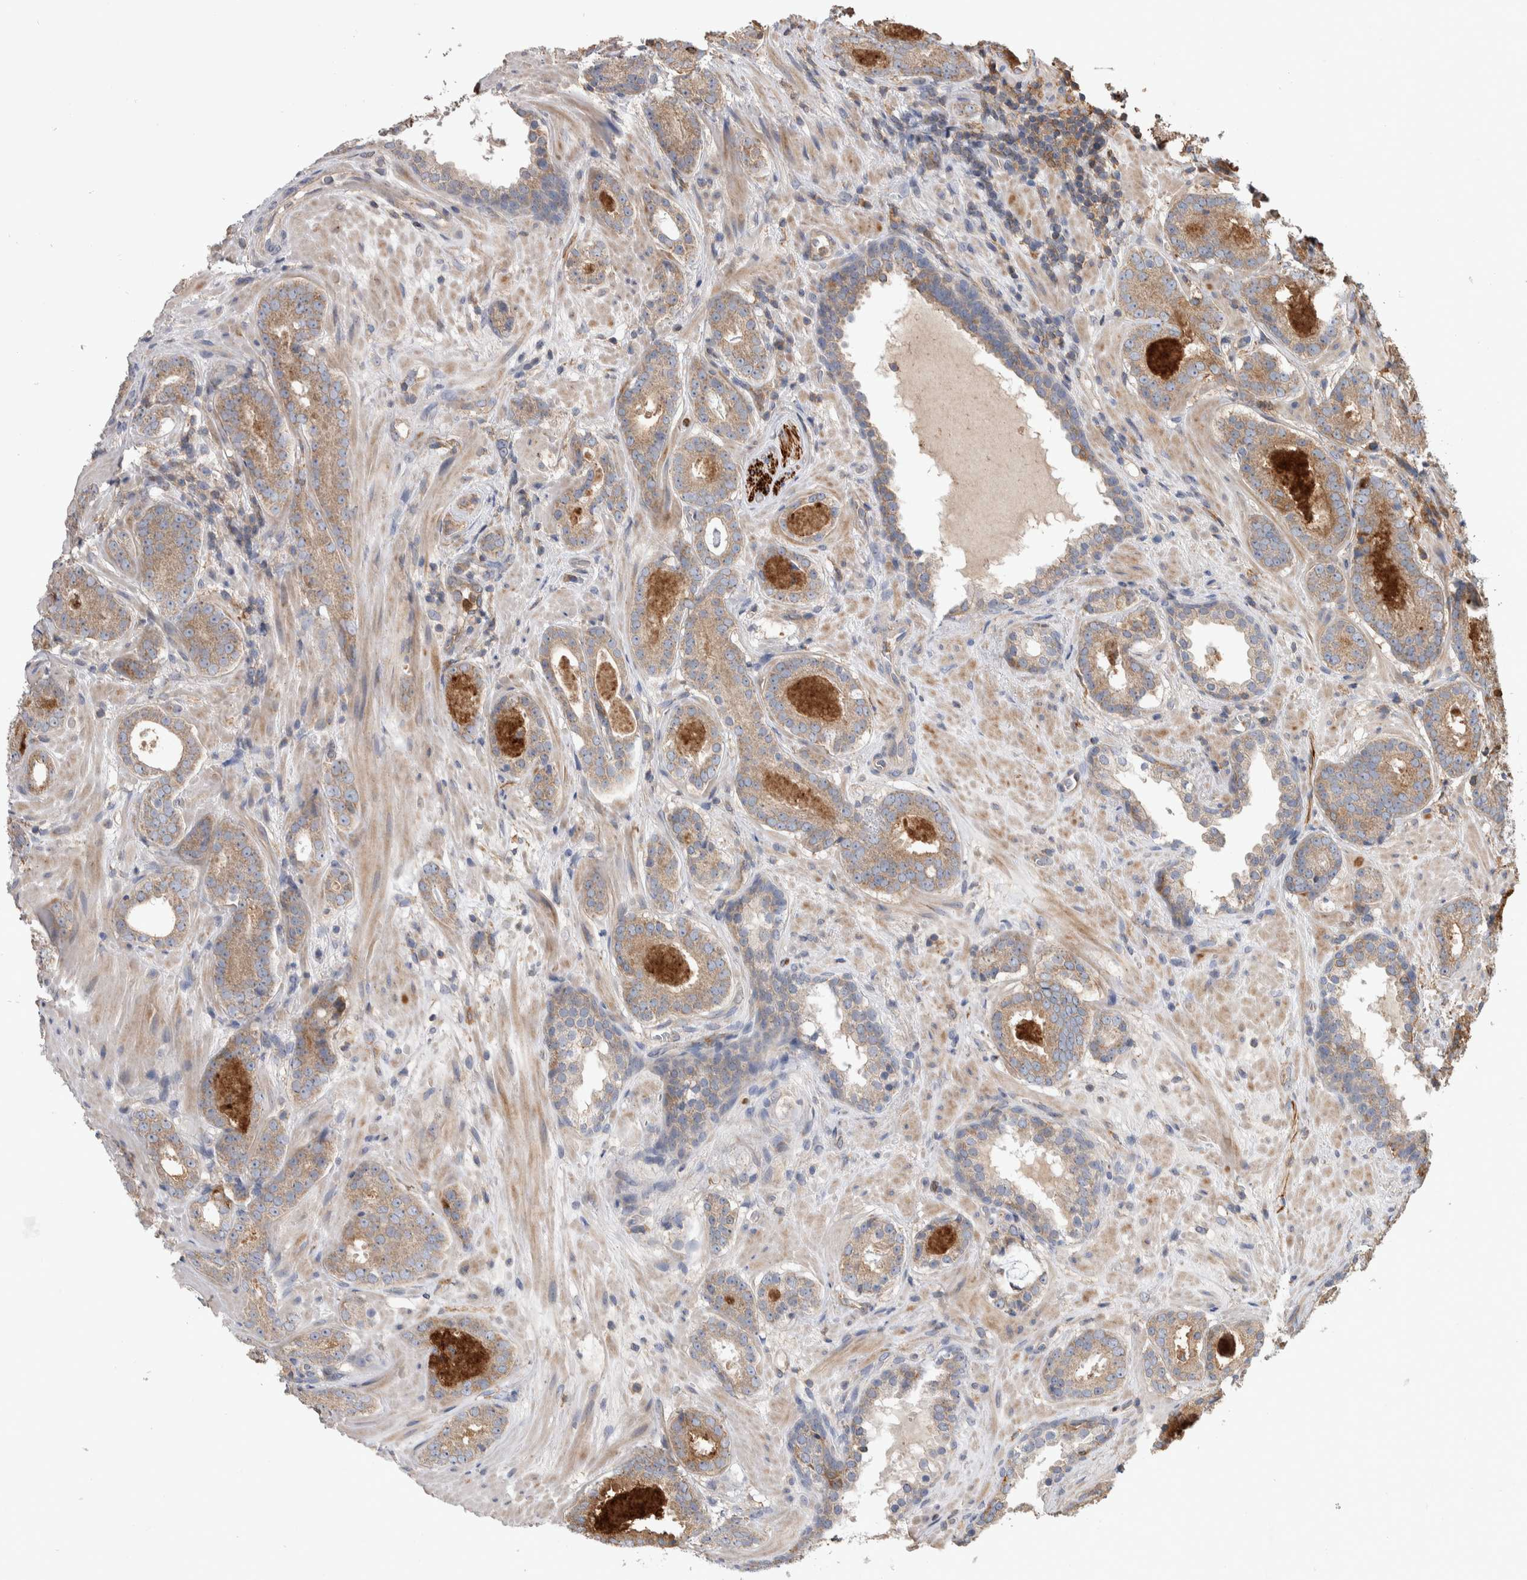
{"staining": {"intensity": "weak", "quantity": ">75%", "location": "cytoplasmic/membranous"}, "tissue": "prostate cancer", "cell_type": "Tumor cells", "image_type": "cancer", "snomed": [{"axis": "morphology", "description": "Adenocarcinoma, Low grade"}, {"axis": "topography", "description": "Prostate"}], "caption": "This is a photomicrograph of immunohistochemistry (IHC) staining of prostate cancer (low-grade adenocarcinoma), which shows weak expression in the cytoplasmic/membranous of tumor cells.", "gene": "SDCBP", "patient": {"sex": "male", "age": 69}}